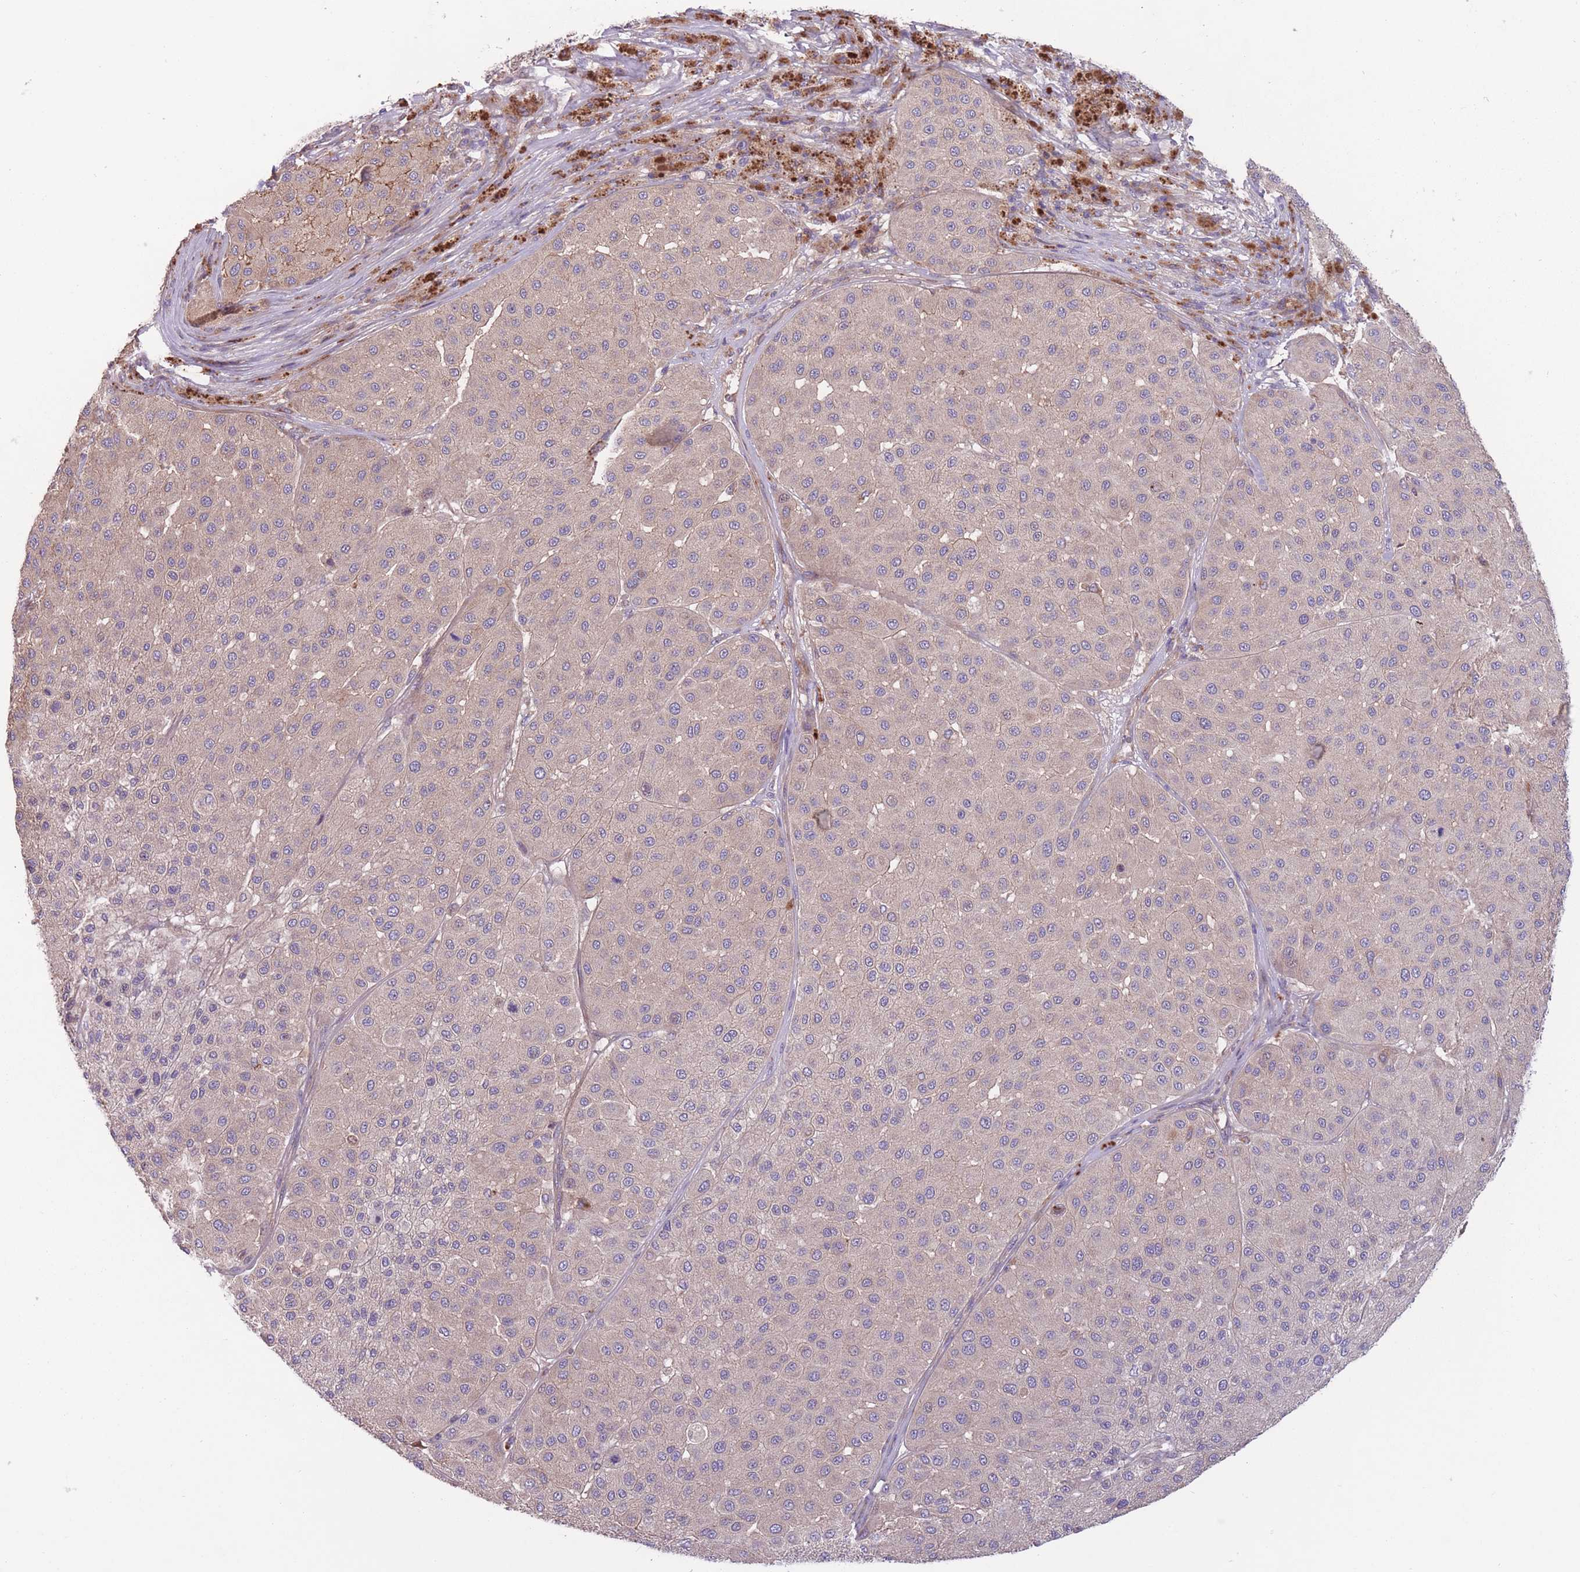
{"staining": {"intensity": "weak", "quantity": ">75%", "location": "cytoplasmic/membranous"}, "tissue": "melanoma", "cell_type": "Tumor cells", "image_type": "cancer", "snomed": [{"axis": "morphology", "description": "Malignant melanoma, Metastatic site"}, {"axis": "topography", "description": "Smooth muscle"}], "caption": "Brown immunohistochemical staining in human melanoma shows weak cytoplasmic/membranous staining in about >75% of tumor cells. The staining was performed using DAB, with brown indicating positive protein expression. Nuclei are stained blue with hematoxylin.", "gene": "ITPKC", "patient": {"sex": "male", "age": 41}}